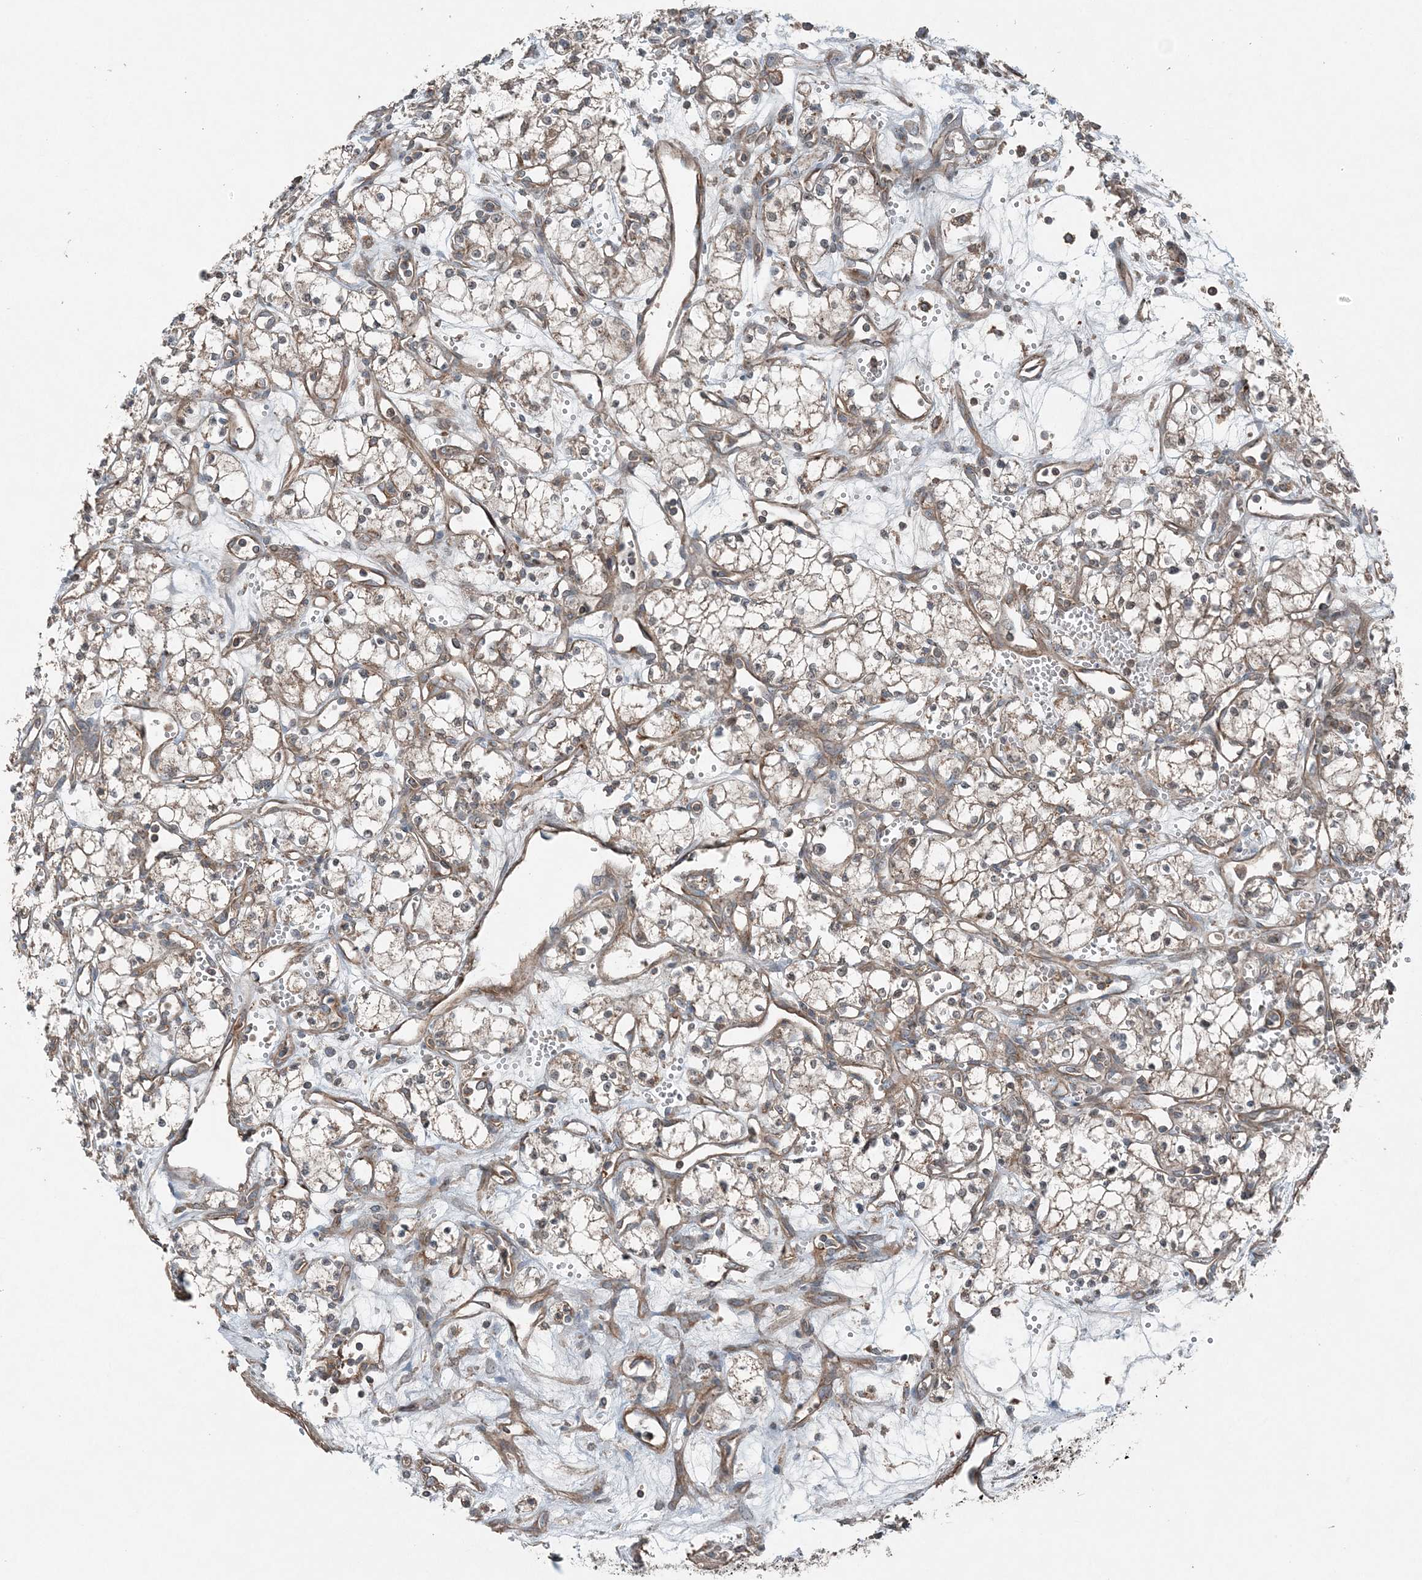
{"staining": {"intensity": "weak", "quantity": ">75%", "location": "cytoplasmic/membranous"}, "tissue": "renal cancer", "cell_type": "Tumor cells", "image_type": "cancer", "snomed": [{"axis": "morphology", "description": "Adenocarcinoma, NOS"}, {"axis": "topography", "description": "Kidney"}], "caption": "Tumor cells reveal low levels of weak cytoplasmic/membranous staining in about >75% of cells in adenocarcinoma (renal).", "gene": "KY", "patient": {"sex": "male", "age": 59}}